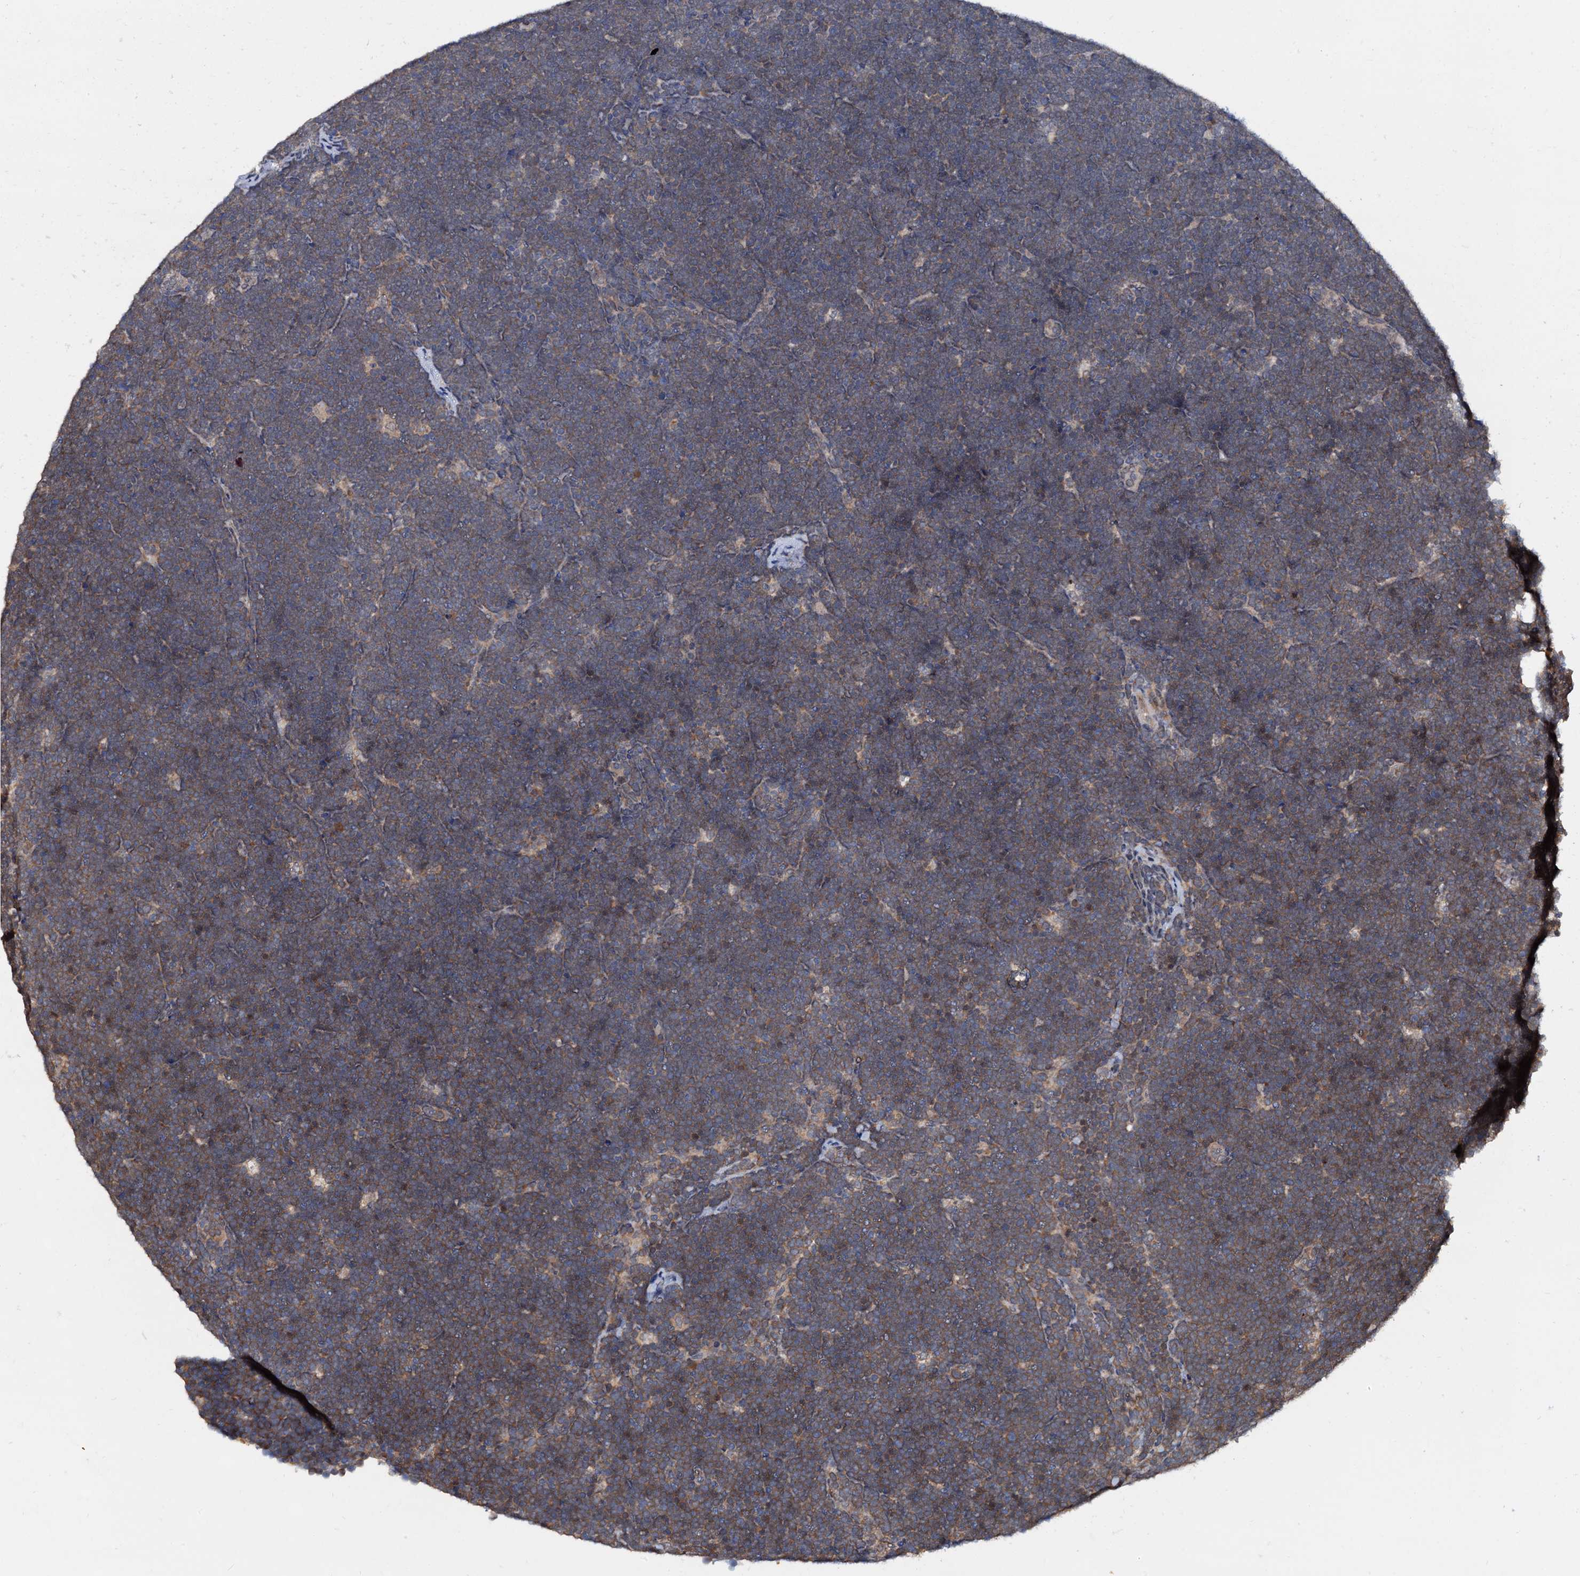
{"staining": {"intensity": "moderate", "quantity": ">75%", "location": "cytoplasmic/membranous"}, "tissue": "lymphoma", "cell_type": "Tumor cells", "image_type": "cancer", "snomed": [{"axis": "morphology", "description": "Malignant lymphoma, non-Hodgkin's type, High grade"}, {"axis": "topography", "description": "Lymph node"}], "caption": "Protein staining shows moderate cytoplasmic/membranous expression in about >75% of tumor cells in high-grade malignant lymphoma, non-Hodgkin's type.", "gene": "PTGES3", "patient": {"sex": "male", "age": 13}}